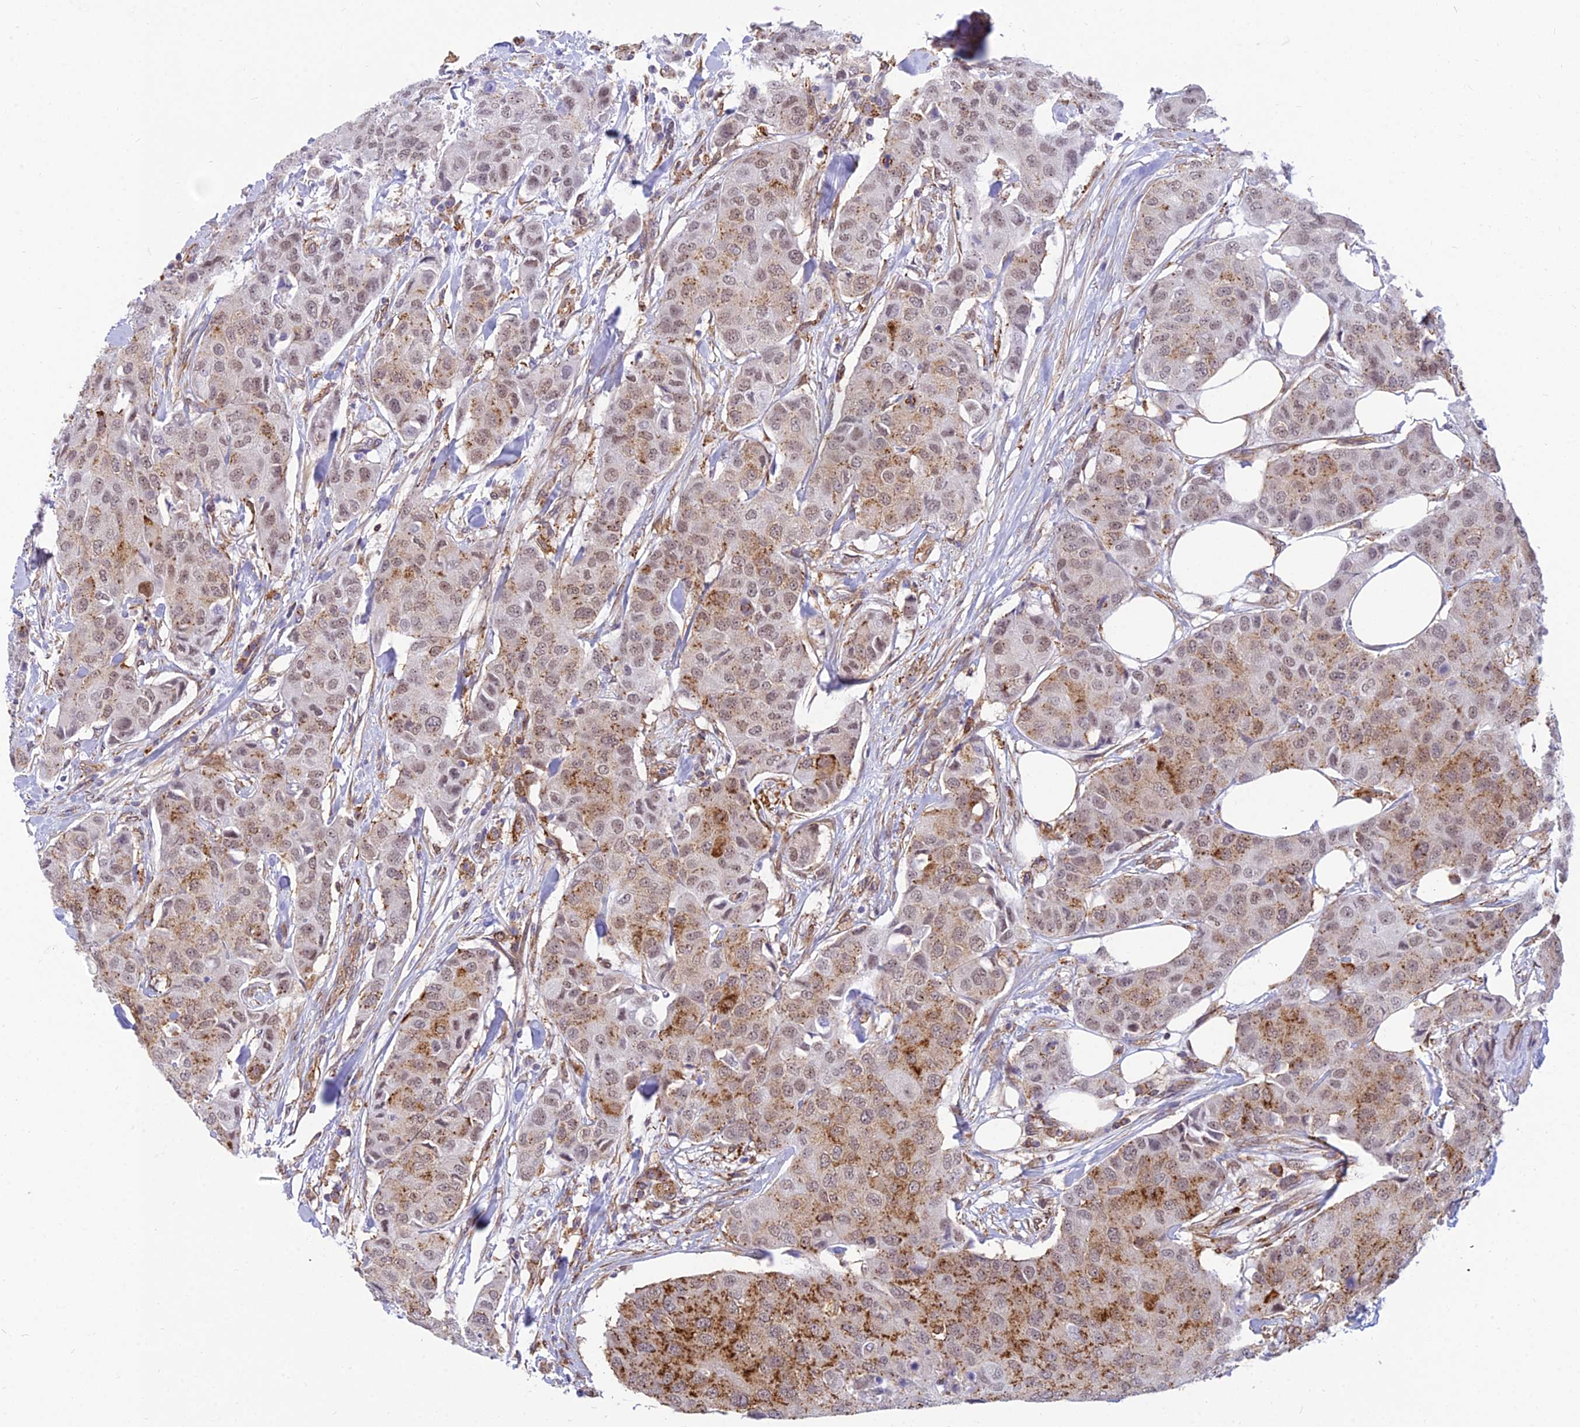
{"staining": {"intensity": "moderate", "quantity": ">75%", "location": "cytoplasmic/membranous,nuclear"}, "tissue": "breast cancer", "cell_type": "Tumor cells", "image_type": "cancer", "snomed": [{"axis": "morphology", "description": "Duct carcinoma"}, {"axis": "topography", "description": "Breast"}], "caption": "Immunohistochemistry of breast cancer exhibits medium levels of moderate cytoplasmic/membranous and nuclear staining in about >75% of tumor cells. (brown staining indicates protein expression, while blue staining denotes nuclei).", "gene": "SAPCD2", "patient": {"sex": "female", "age": 80}}